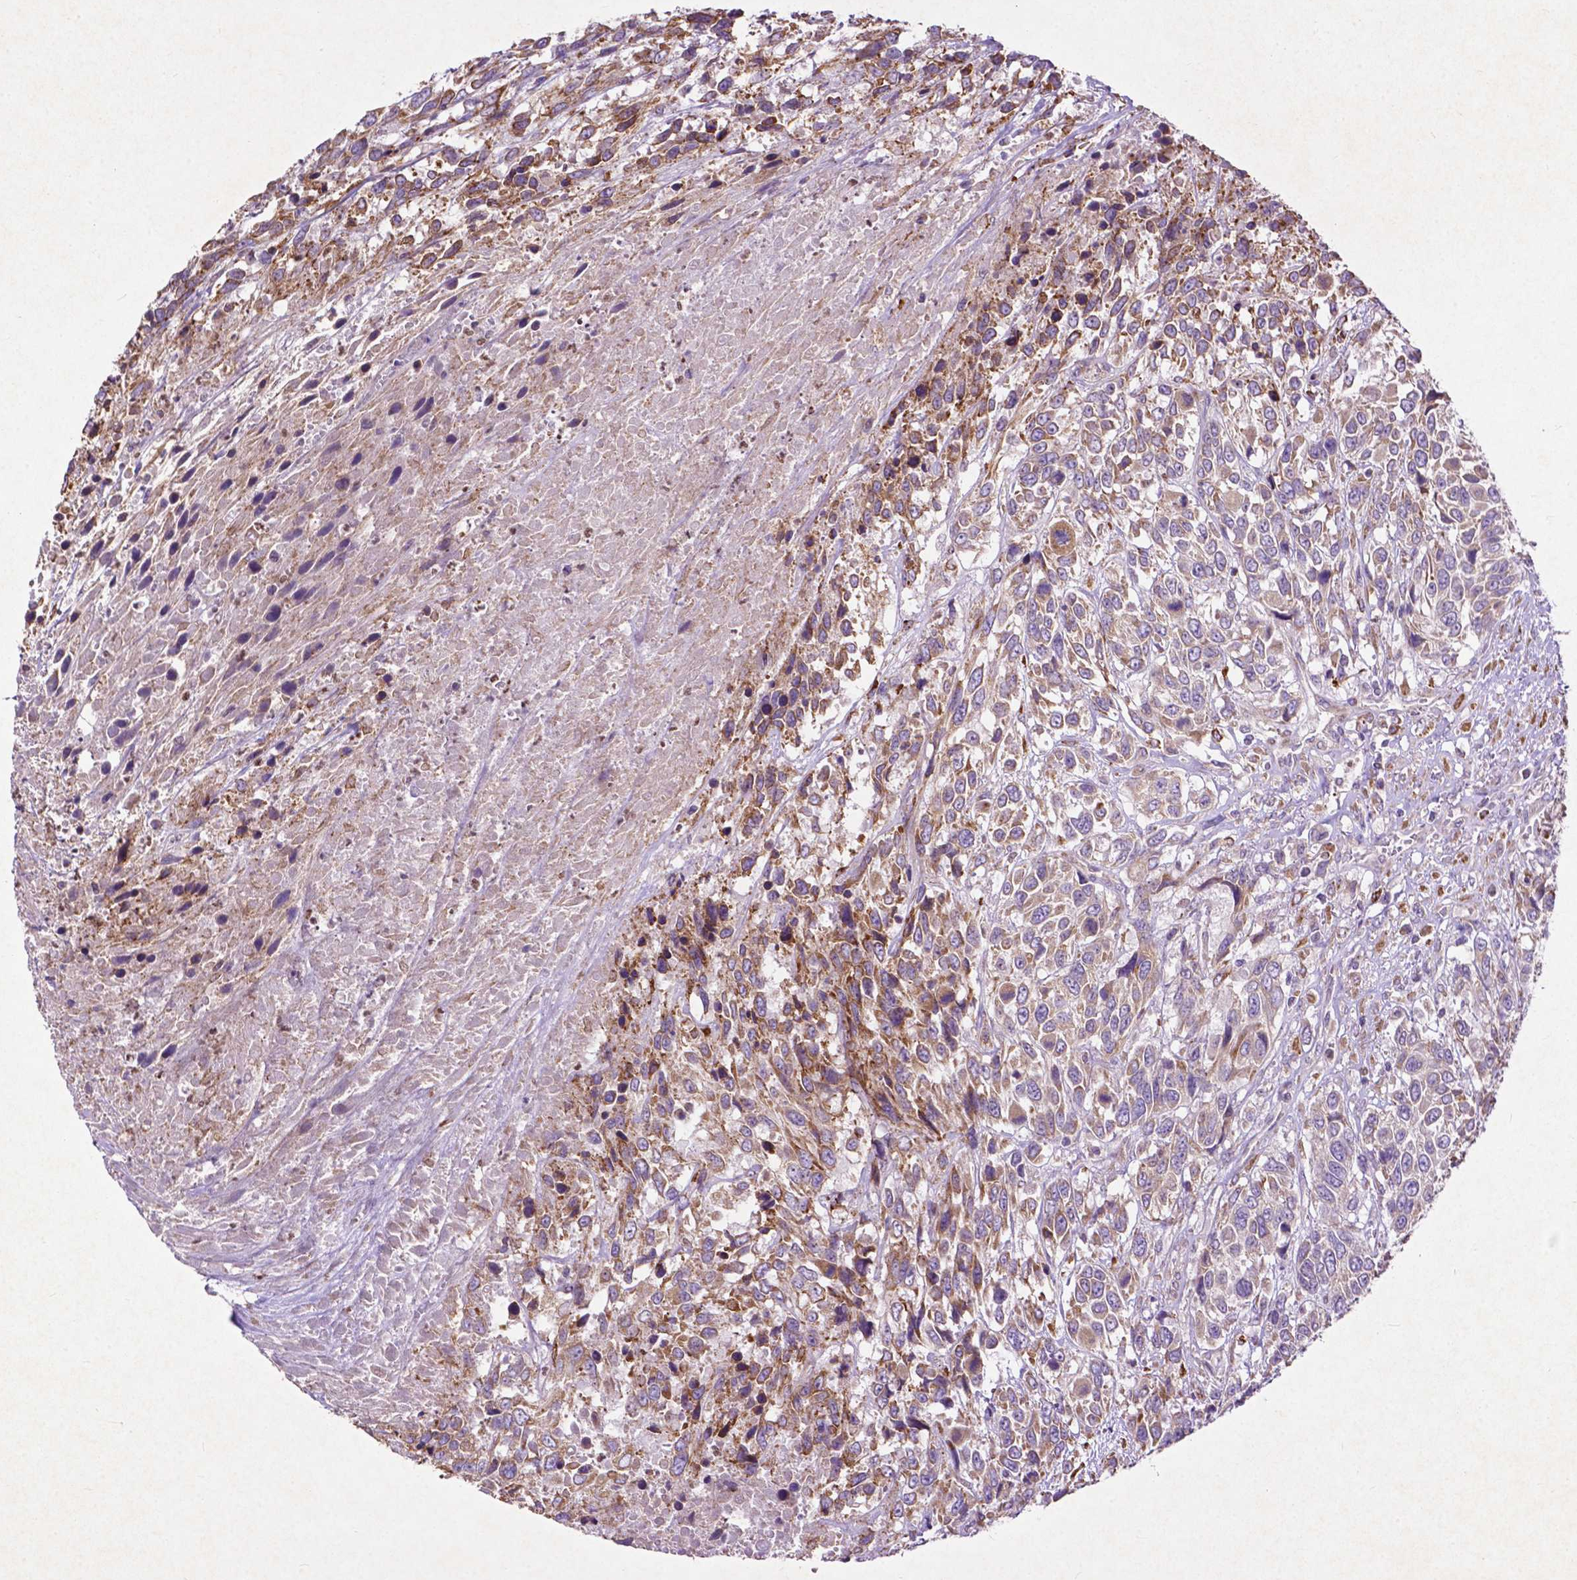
{"staining": {"intensity": "moderate", "quantity": "<25%", "location": "cytoplasmic/membranous"}, "tissue": "urothelial cancer", "cell_type": "Tumor cells", "image_type": "cancer", "snomed": [{"axis": "morphology", "description": "Urothelial carcinoma, High grade"}, {"axis": "topography", "description": "Urinary bladder"}], "caption": "IHC histopathology image of neoplastic tissue: human high-grade urothelial carcinoma stained using IHC exhibits low levels of moderate protein expression localized specifically in the cytoplasmic/membranous of tumor cells, appearing as a cytoplasmic/membranous brown color.", "gene": "THEGL", "patient": {"sex": "female", "age": 70}}